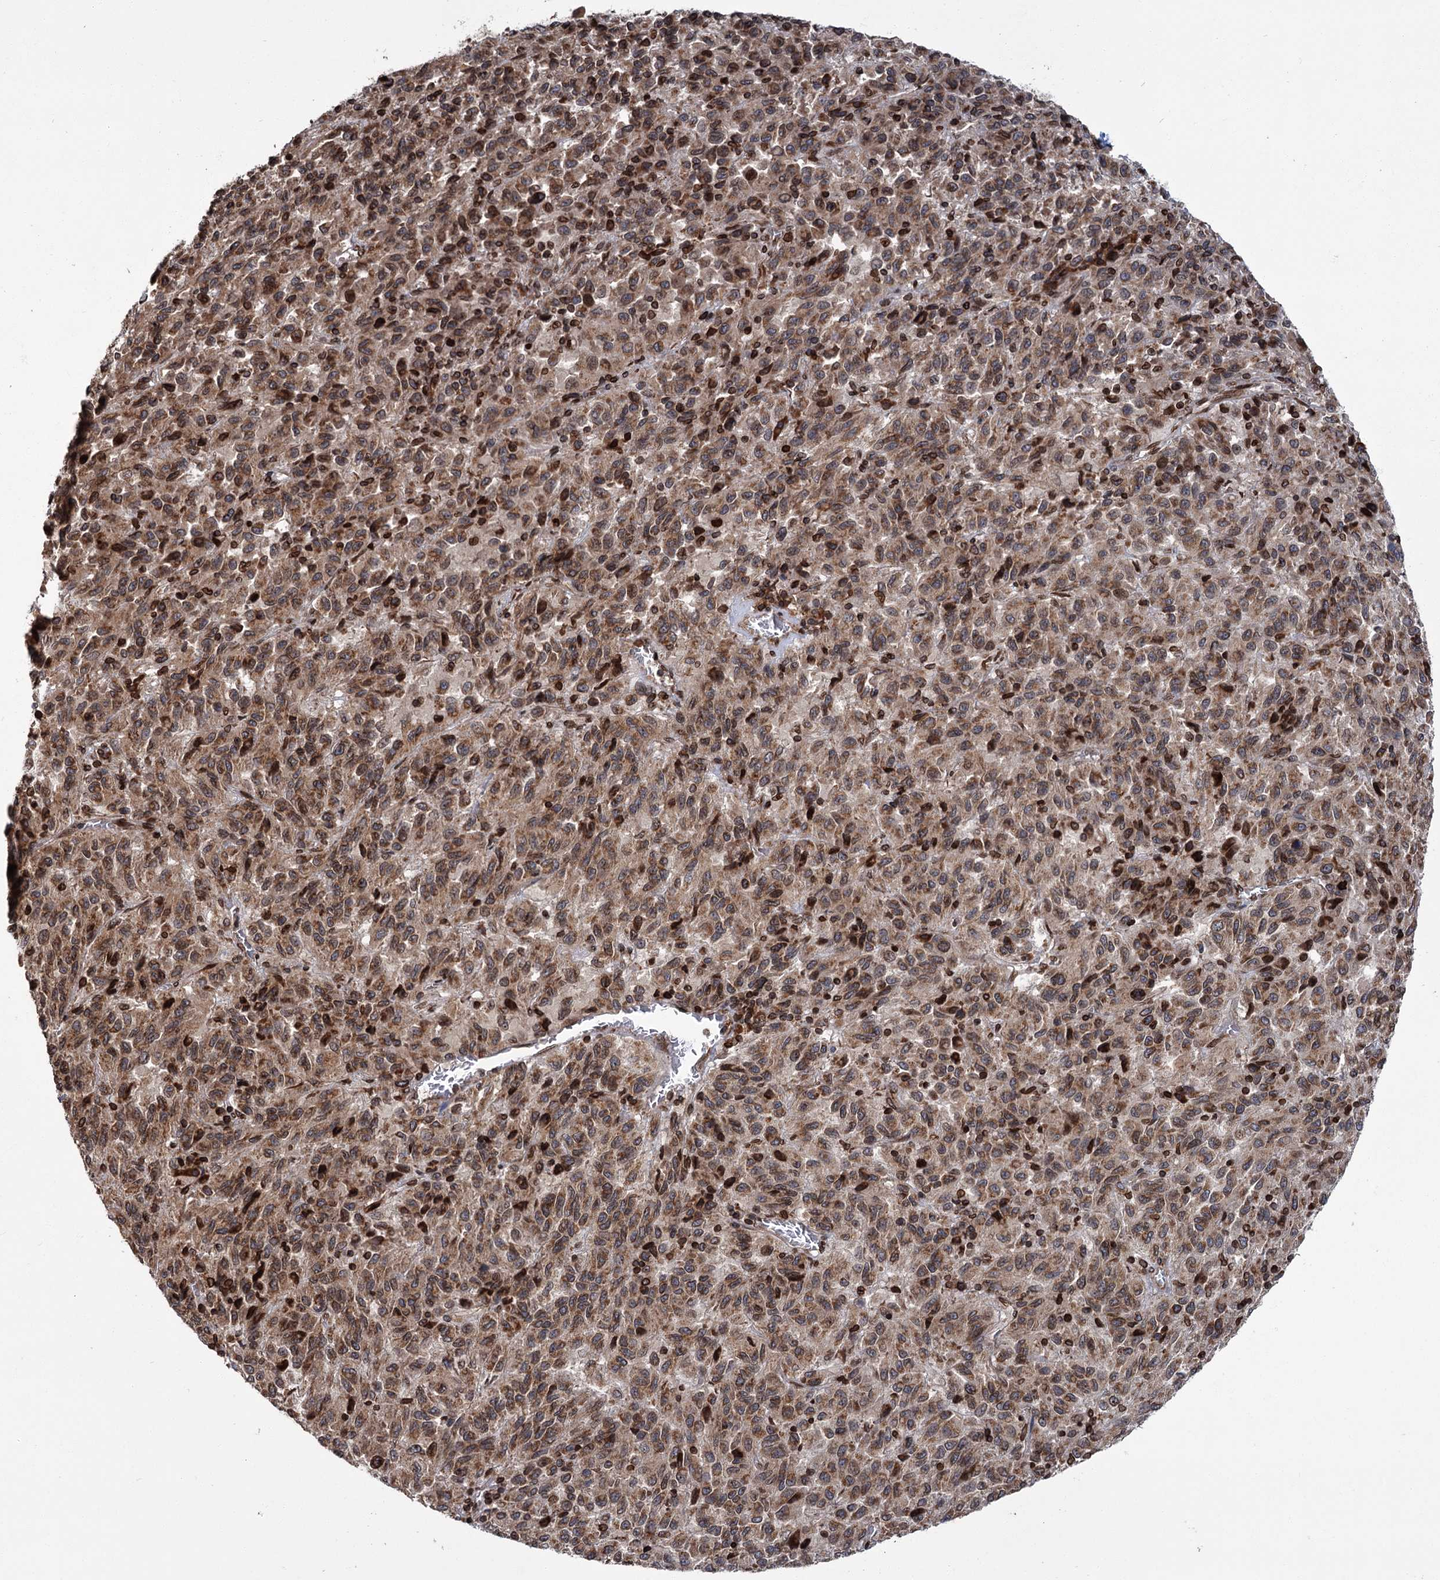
{"staining": {"intensity": "moderate", "quantity": ">75%", "location": "cytoplasmic/membranous,nuclear"}, "tissue": "melanoma", "cell_type": "Tumor cells", "image_type": "cancer", "snomed": [{"axis": "morphology", "description": "Malignant melanoma, Metastatic site"}, {"axis": "topography", "description": "Lung"}], "caption": "This micrograph displays immunohistochemistry (IHC) staining of human malignant melanoma (metastatic site), with medium moderate cytoplasmic/membranous and nuclear staining in about >75% of tumor cells.", "gene": "CFAP46", "patient": {"sex": "male", "age": 64}}